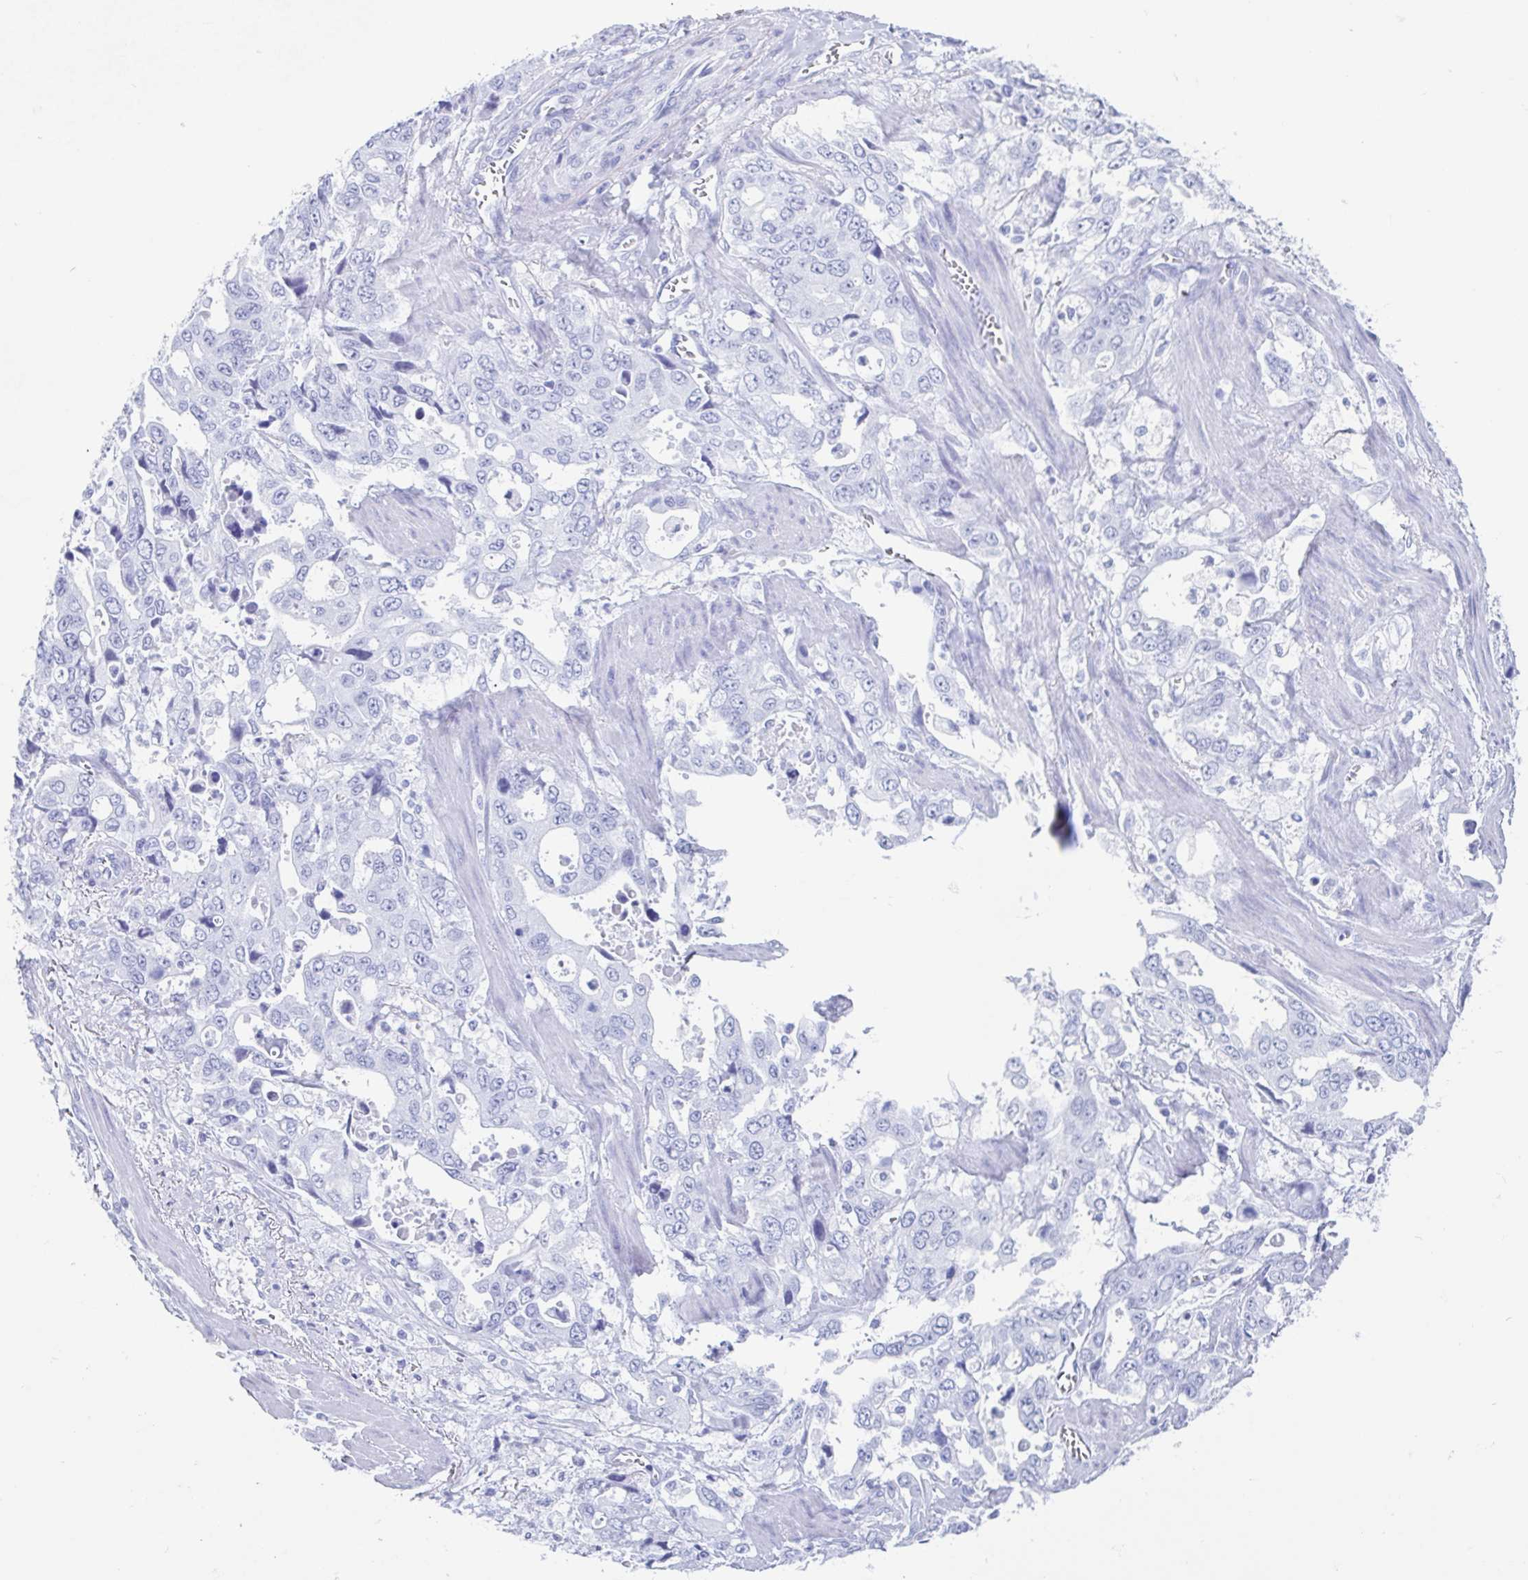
{"staining": {"intensity": "negative", "quantity": "none", "location": "none"}, "tissue": "stomach cancer", "cell_type": "Tumor cells", "image_type": "cancer", "snomed": [{"axis": "morphology", "description": "Adenocarcinoma, NOS"}, {"axis": "topography", "description": "Stomach, upper"}], "caption": "A high-resolution photomicrograph shows IHC staining of stomach adenocarcinoma, which demonstrates no significant positivity in tumor cells.", "gene": "HDGFL1", "patient": {"sex": "male", "age": 74}}